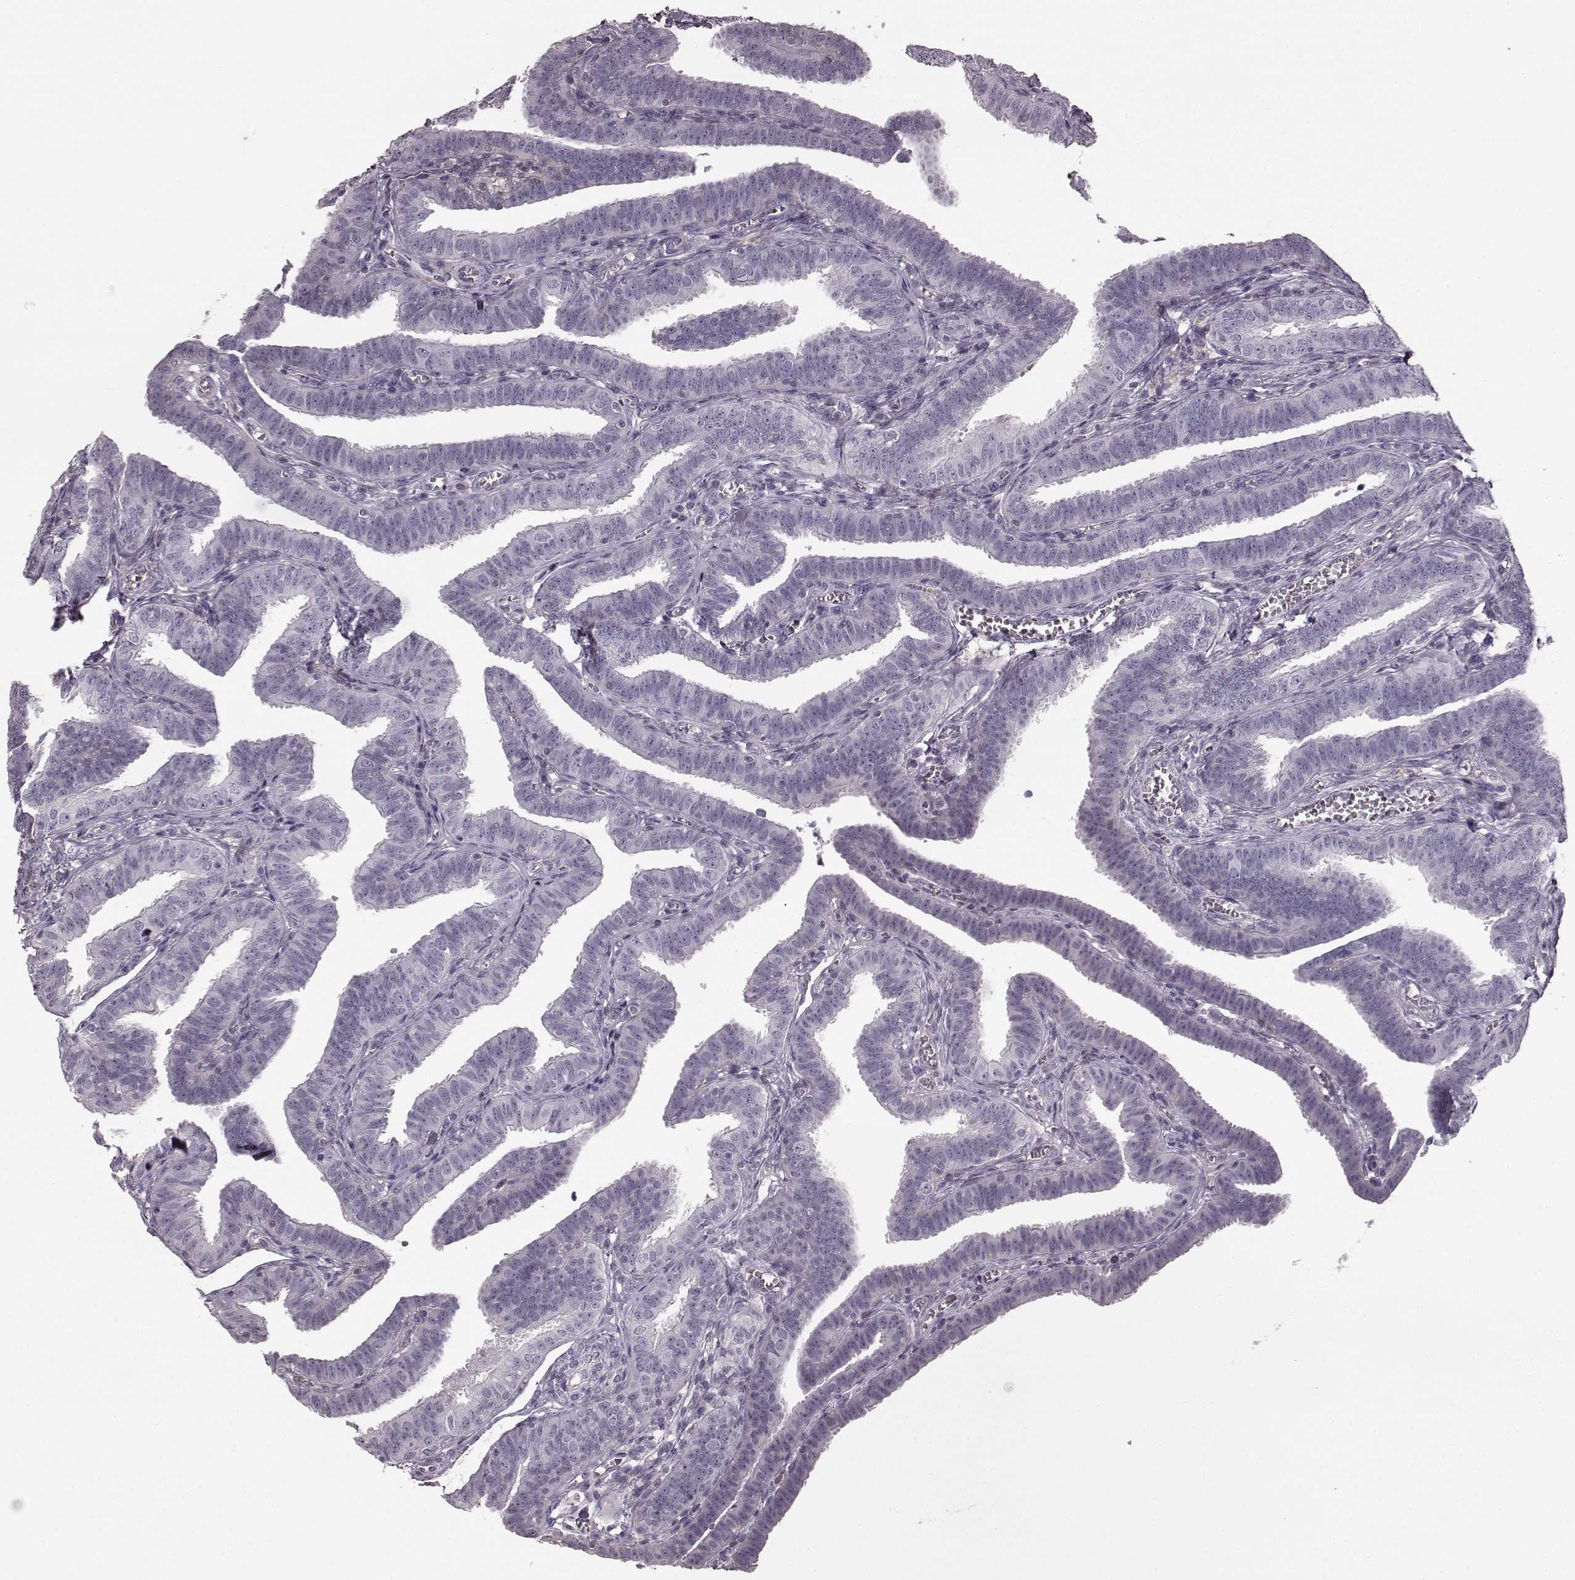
{"staining": {"intensity": "negative", "quantity": "none", "location": "none"}, "tissue": "fallopian tube", "cell_type": "Glandular cells", "image_type": "normal", "snomed": [{"axis": "morphology", "description": "Normal tissue, NOS"}, {"axis": "topography", "description": "Fallopian tube"}], "caption": "Immunohistochemistry histopathology image of benign fallopian tube stained for a protein (brown), which demonstrates no expression in glandular cells.", "gene": "PDCD1", "patient": {"sex": "female", "age": 25}}